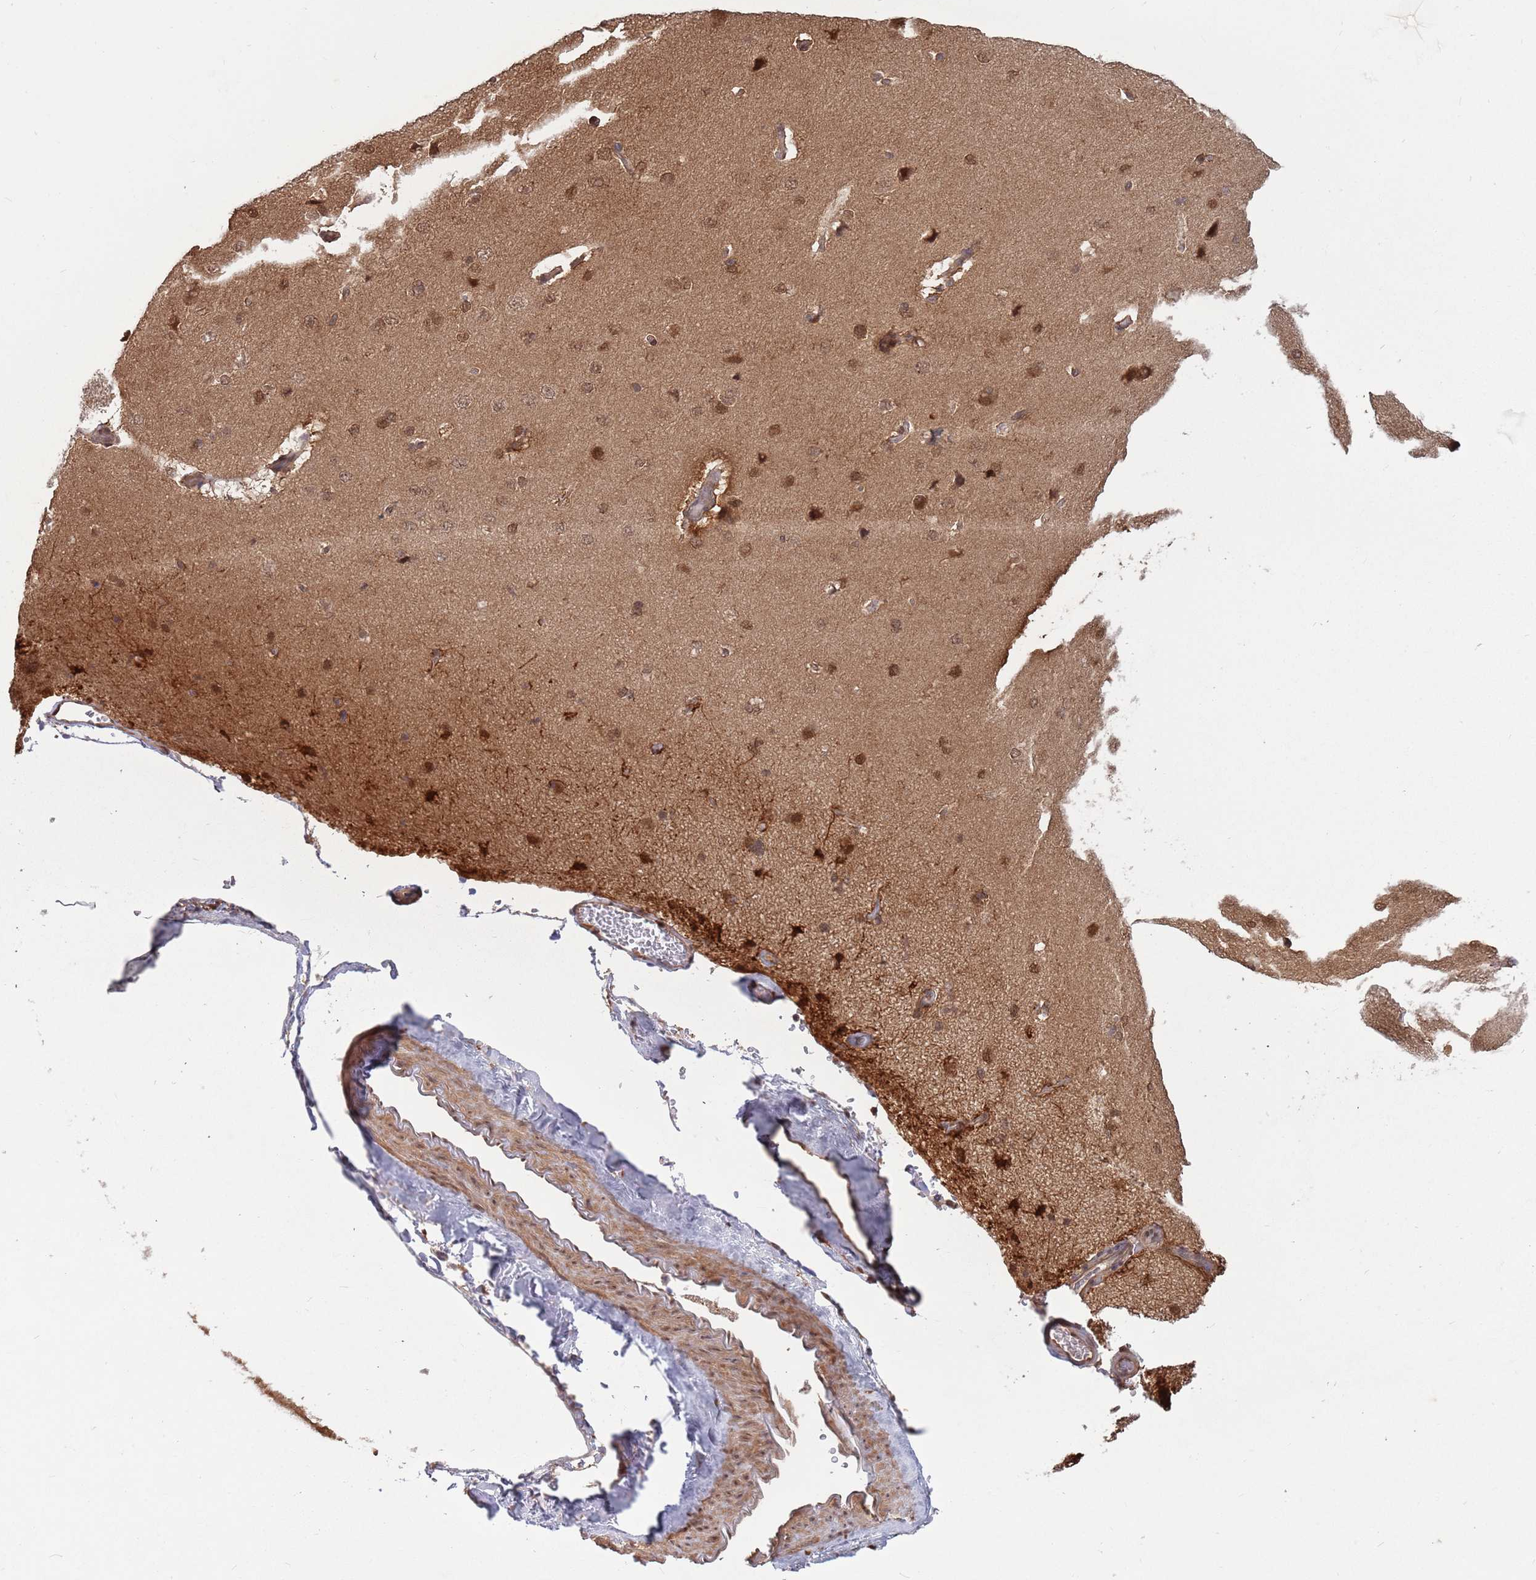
{"staining": {"intensity": "moderate", "quantity": ">75%", "location": "cytoplasmic/membranous"}, "tissue": "cerebral cortex", "cell_type": "Endothelial cells", "image_type": "normal", "snomed": [{"axis": "morphology", "description": "Normal tissue, NOS"}, {"axis": "topography", "description": "Cerebral cortex"}], "caption": "Protein expression analysis of normal cerebral cortex demonstrates moderate cytoplasmic/membranous staining in approximately >75% of endothelial cells.", "gene": "SALL1", "patient": {"sex": "male", "age": 62}}